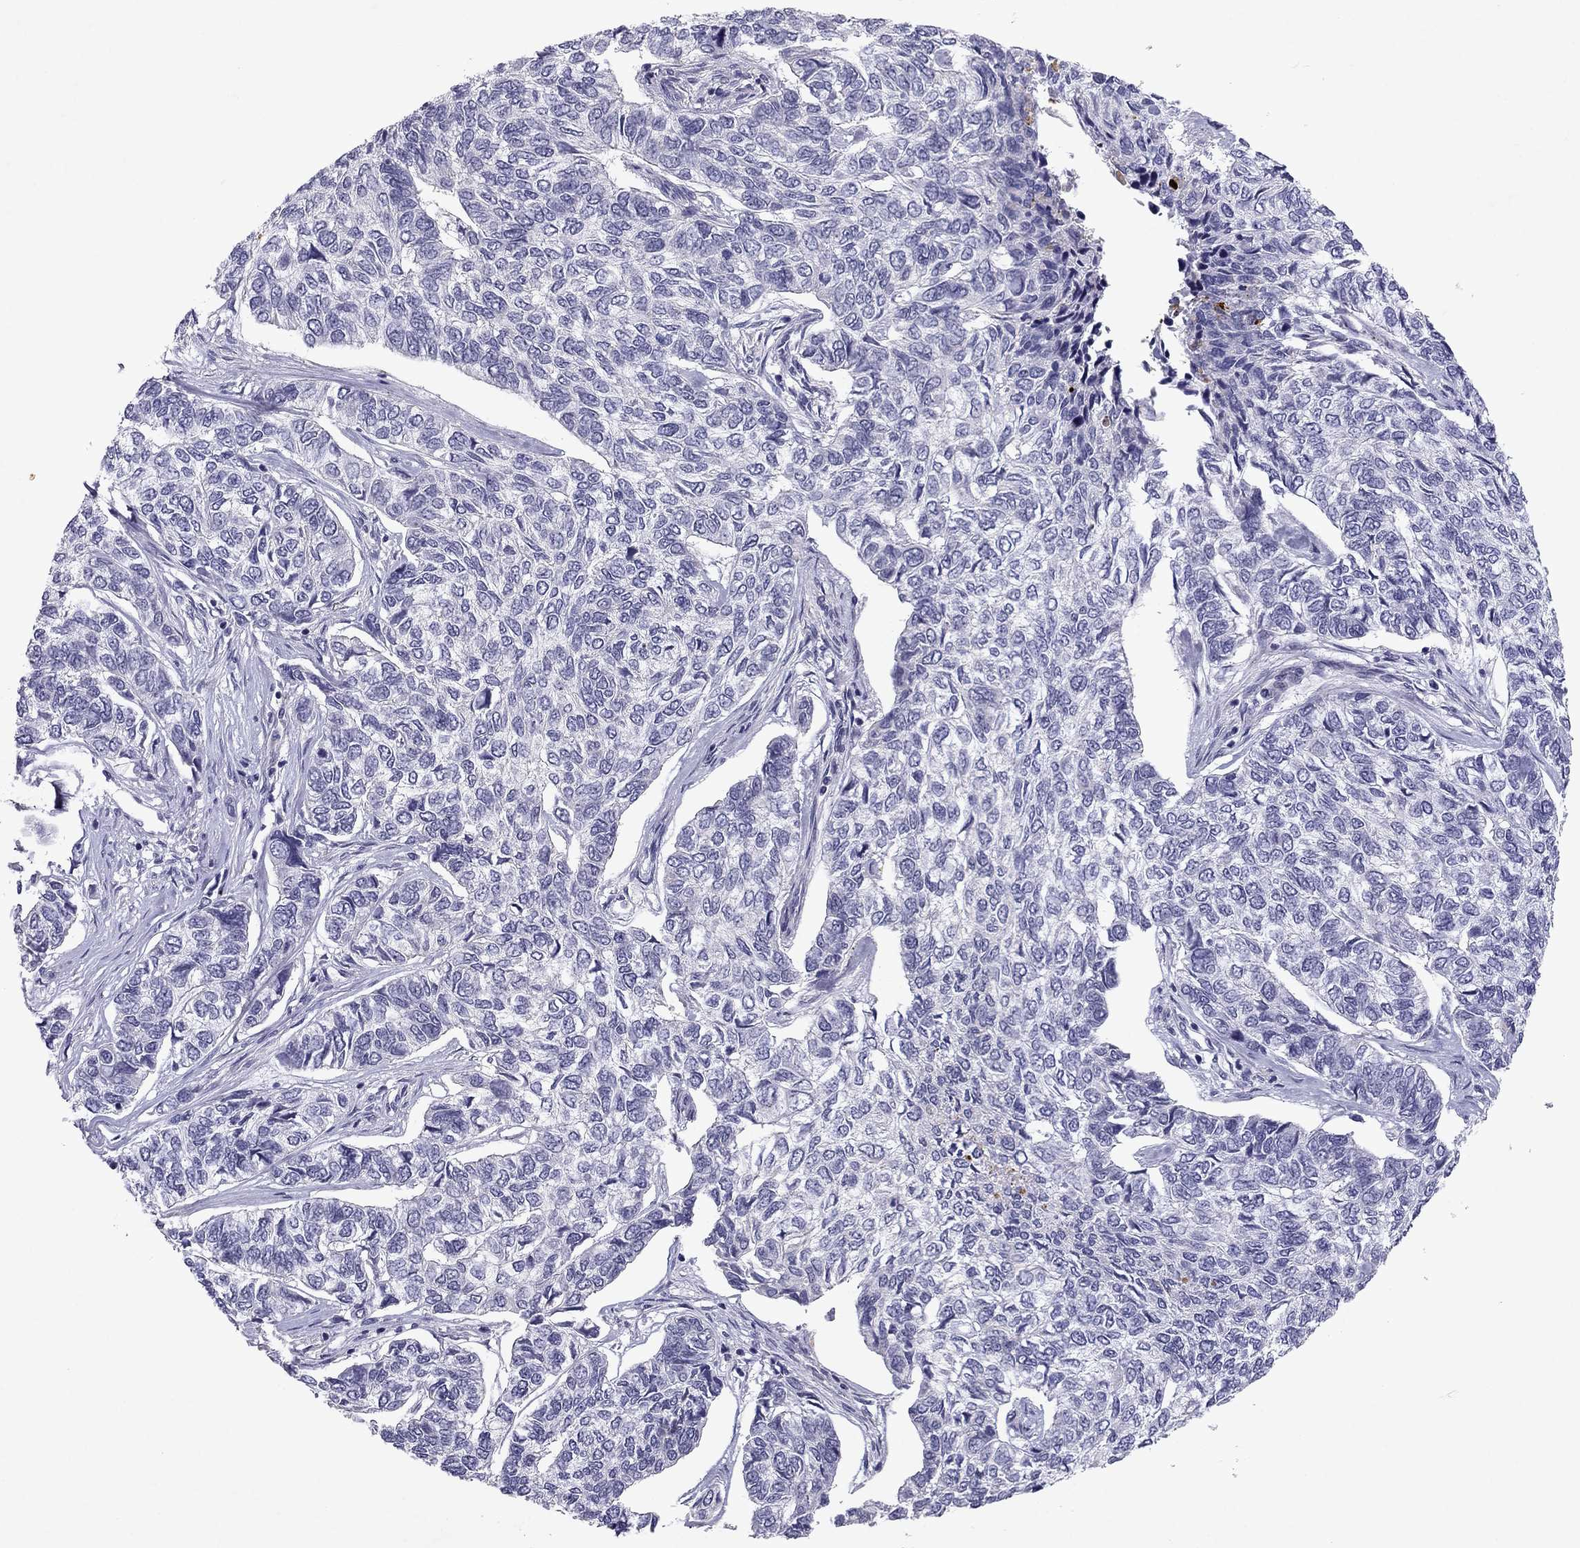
{"staining": {"intensity": "negative", "quantity": "none", "location": "none"}, "tissue": "skin cancer", "cell_type": "Tumor cells", "image_type": "cancer", "snomed": [{"axis": "morphology", "description": "Basal cell carcinoma"}, {"axis": "topography", "description": "Skin"}], "caption": "Immunohistochemistry (IHC) histopathology image of neoplastic tissue: human skin basal cell carcinoma stained with DAB (3,3'-diaminobenzidine) demonstrates no significant protein positivity in tumor cells.", "gene": "SLC6A4", "patient": {"sex": "female", "age": 65}}